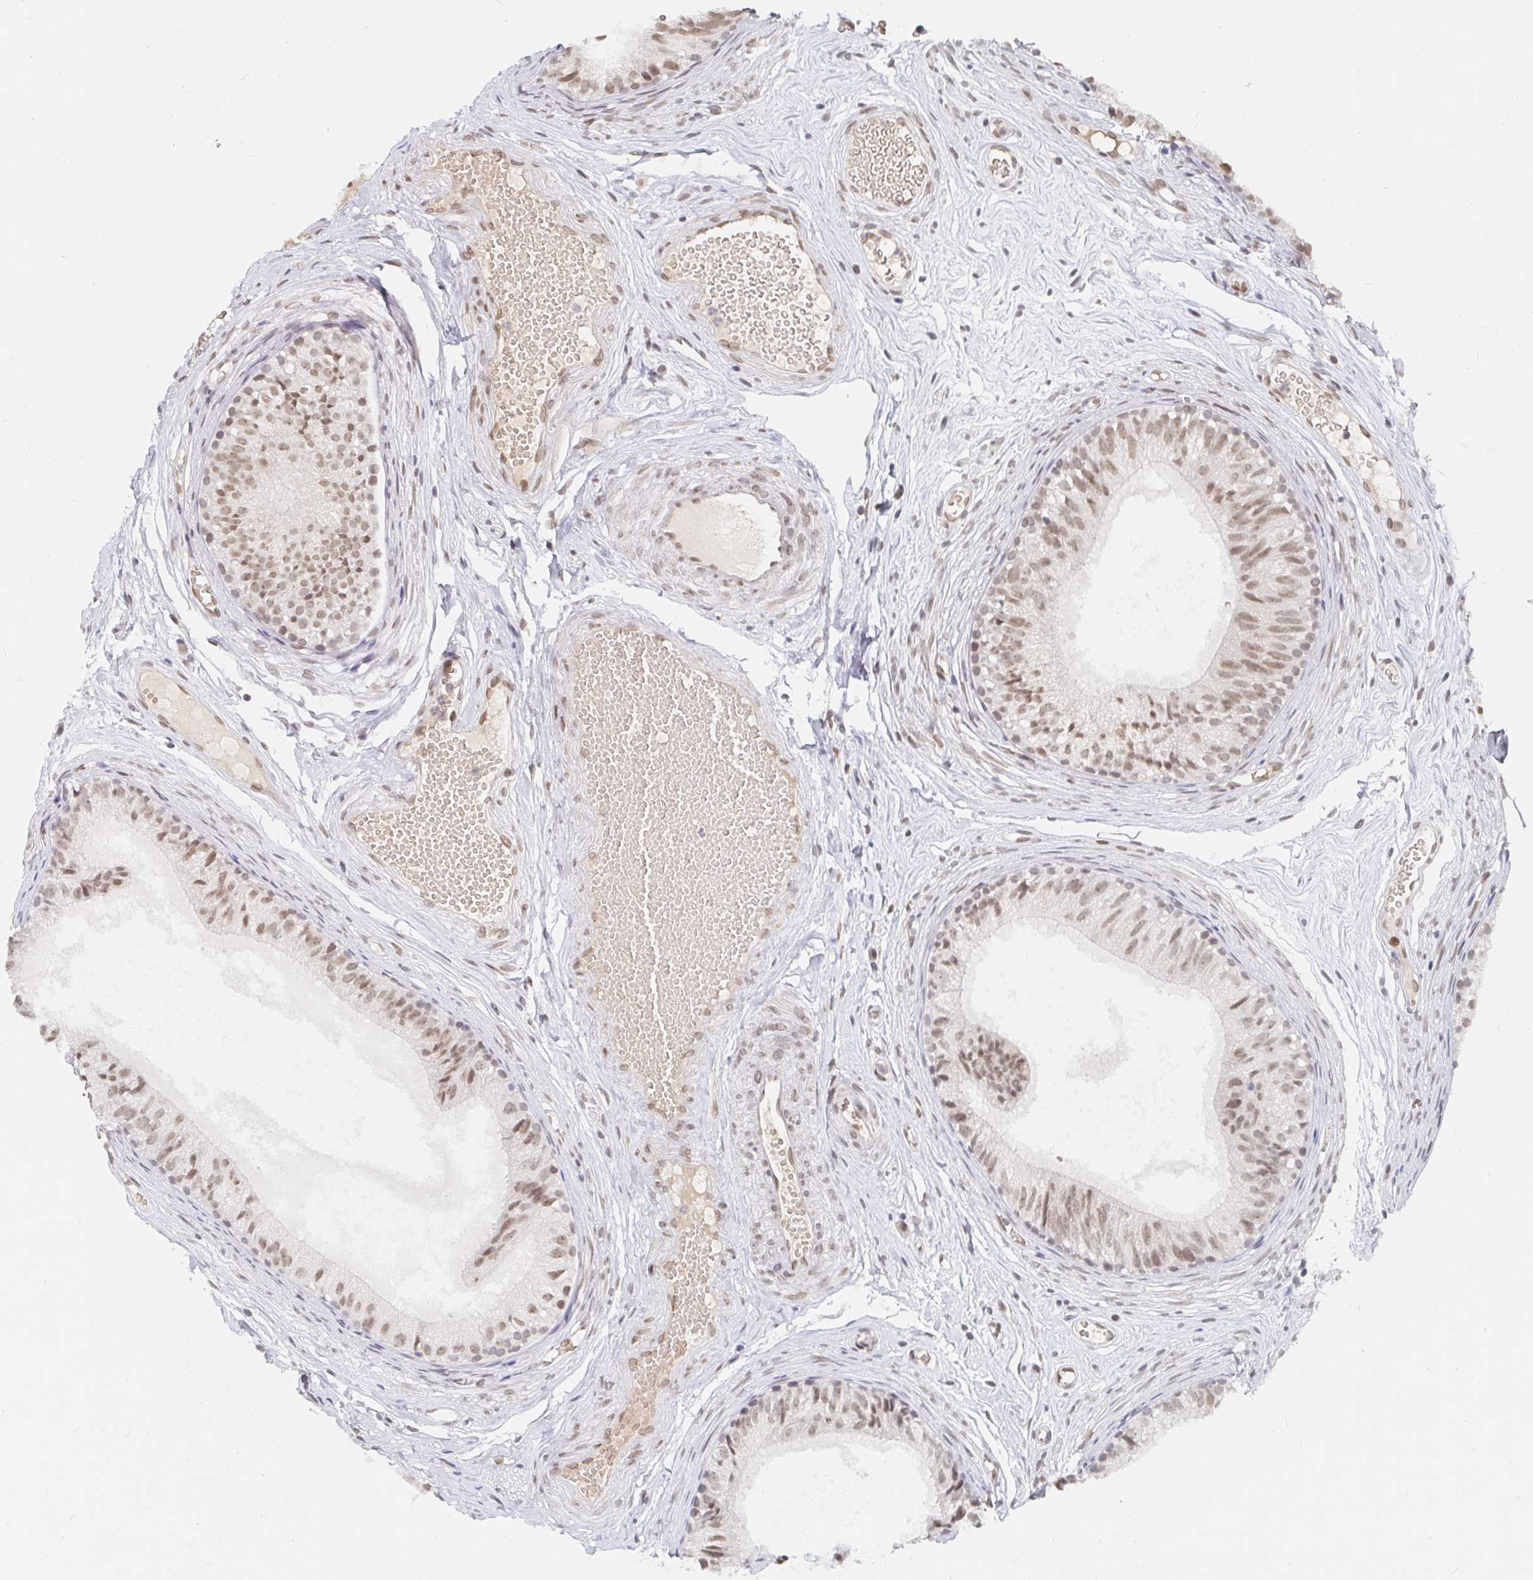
{"staining": {"intensity": "moderate", "quantity": ">75%", "location": "nuclear"}, "tissue": "epididymis", "cell_type": "Glandular cells", "image_type": "normal", "snomed": [{"axis": "morphology", "description": "Normal tissue, NOS"}, {"axis": "morphology", "description": "Seminoma, NOS"}, {"axis": "topography", "description": "Testis"}, {"axis": "topography", "description": "Epididymis"}], "caption": "IHC photomicrograph of normal epididymis: epididymis stained using immunohistochemistry exhibits medium levels of moderate protein expression localized specifically in the nuclear of glandular cells, appearing as a nuclear brown color.", "gene": "CHD2", "patient": {"sex": "male", "age": 34}}